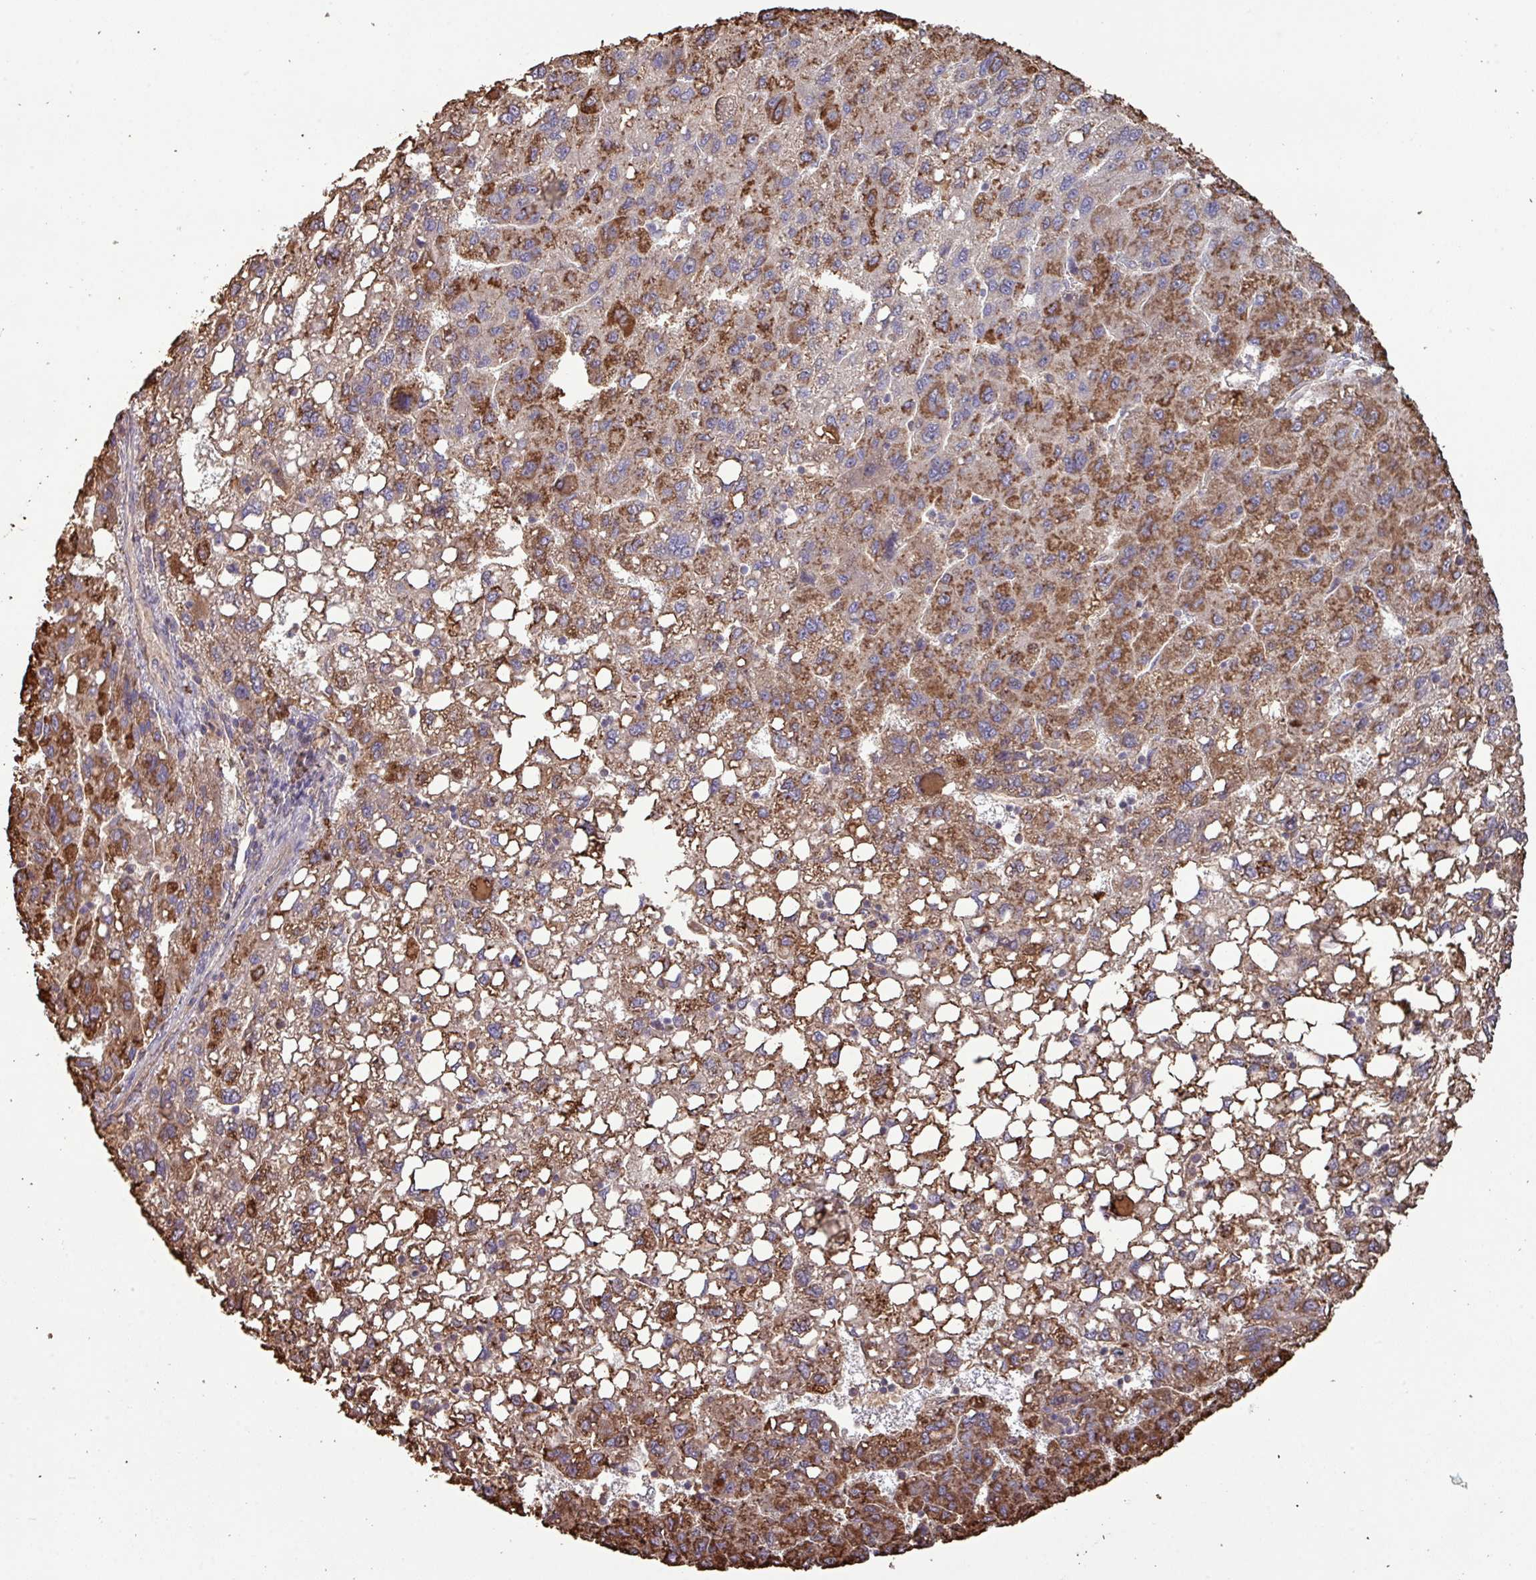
{"staining": {"intensity": "strong", "quantity": "25%-75%", "location": "cytoplasmic/membranous"}, "tissue": "liver cancer", "cell_type": "Tumor cells", "image_type": "cancer", "snomed": [{"axis": "morphology", "description": "Carcinoma, Hepatocellular, NOS"}, {"axis": "topography", "description": "Liver"}], "caption": "The photomicrograph shows staining of liver cancer, revealing strong cytoplasmic/membranous protein positivity (brown color) within tumor cells. (Brightfield microscopy of DAB IHC at high magnification).", "gene": "CAMK2B", "patient": {"sex": "female", "age": 82}}